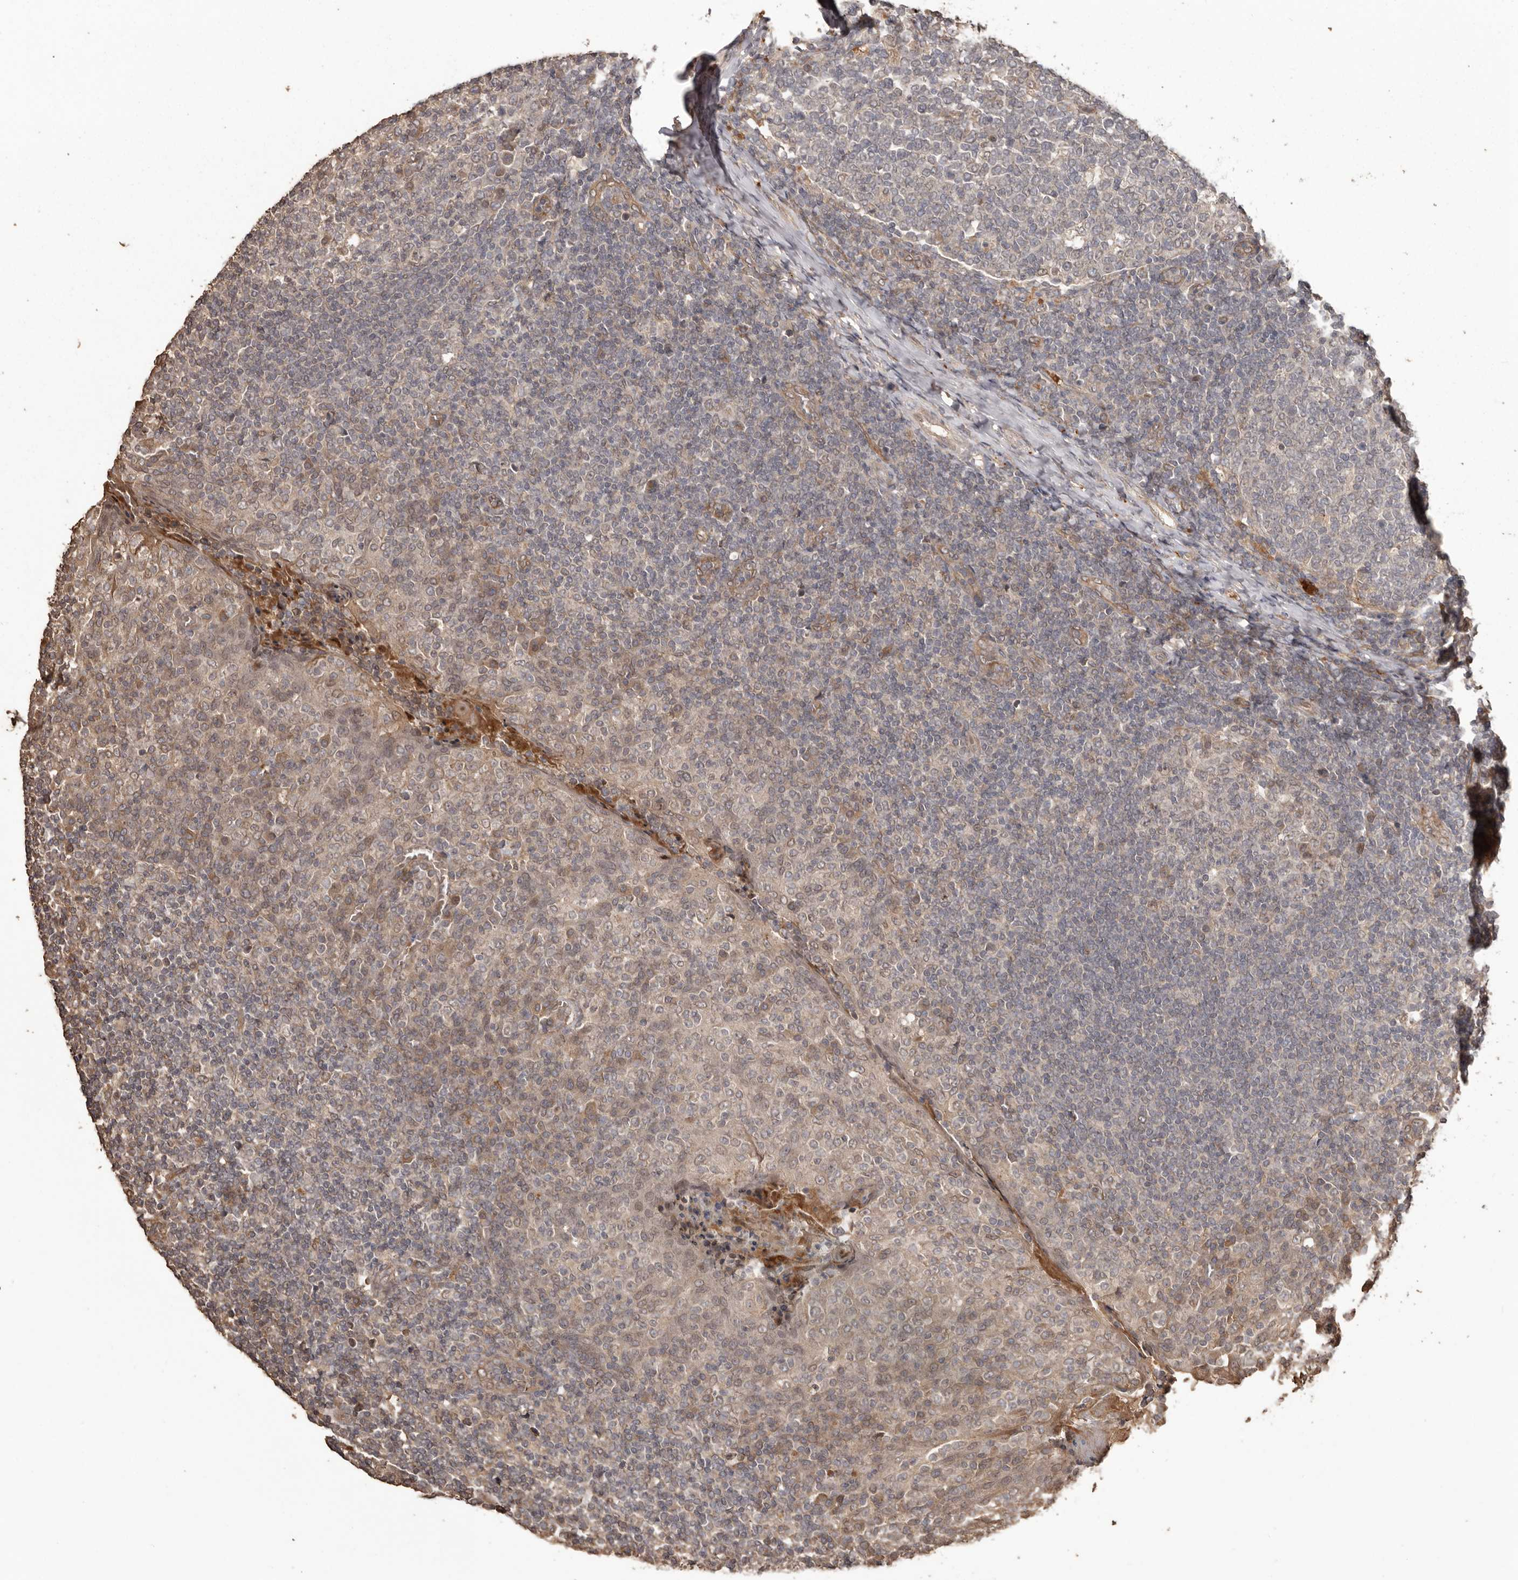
{"staining": {"intensity": "weak", "quantity": "<25%", "location": "cytoplasmic/membranous"}, "tissue": "tonsil", "cell_type": "Germinal center cells", "image_type": "normal", "snomed": [{"axis": "morphology", "description": "Normal tissue, NOS"}, {"axis": "topography", "description": "Tonsil"}], "caption": "This is a histopathology image of immunohistochemistry (IHC) staining of benign tonsil, which shows no positivity in germinal center cells.", "gene": "NUP43", "patient": {"sex": "female", "age": 19}}